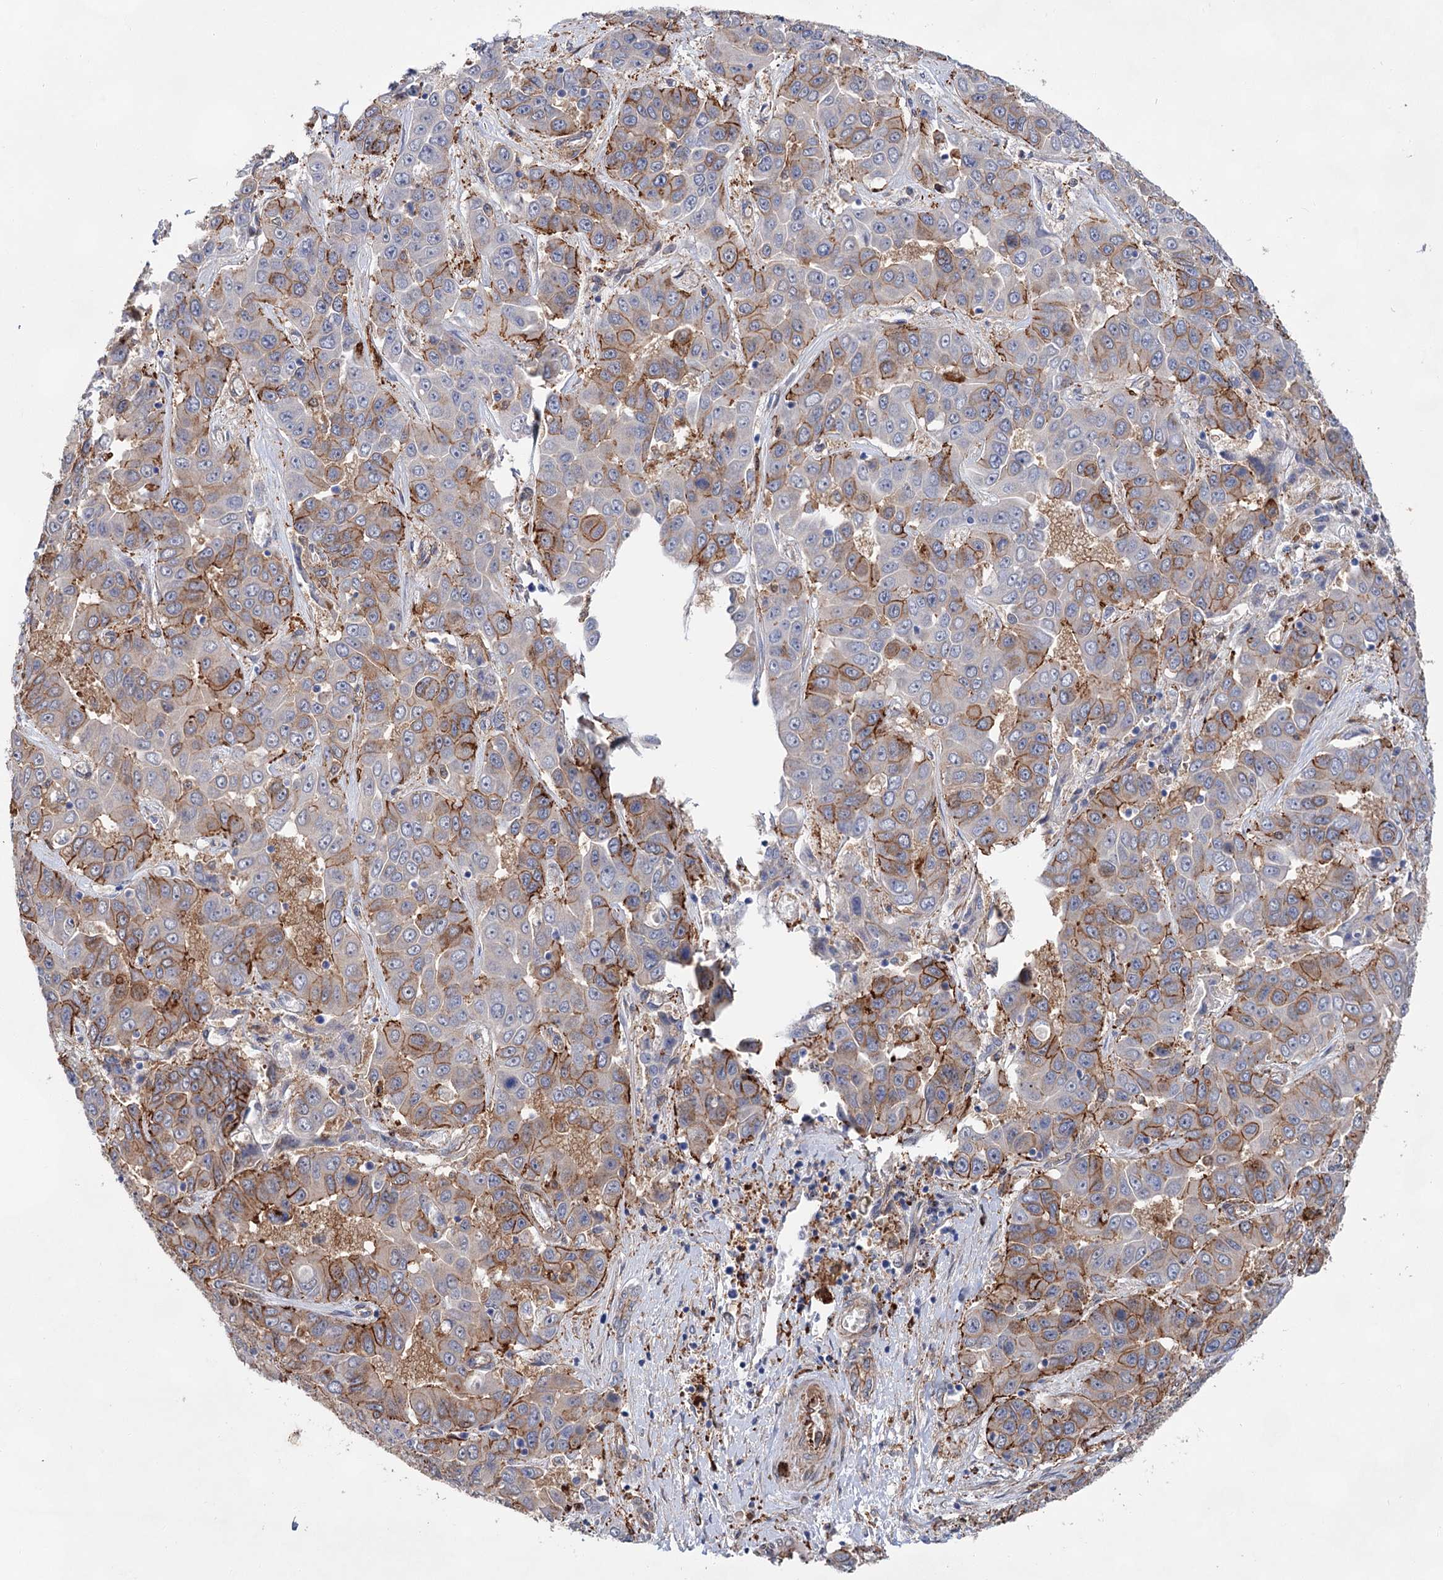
{"staining": {"intensity": "moderate", "quantity": "25%-75%", "location": "cytoplasmic/membranous"}, "tissue": "liver cancer", "cell_type": "Tumor cells", "image_type": "cancer", "snomed": [{"axis": "morphology", "description": "Cholangiocarcinoma"}, {"axis": "topography", "description": "Liver"}], "caption": "The image shows a brown stain indicating the presence of a protein in the cytoplasmic/membranous of tumor cells in liver cholangiocarcinoma.", "gene": "TMTC3", "patient": {"sex": "female", "age": 52}}